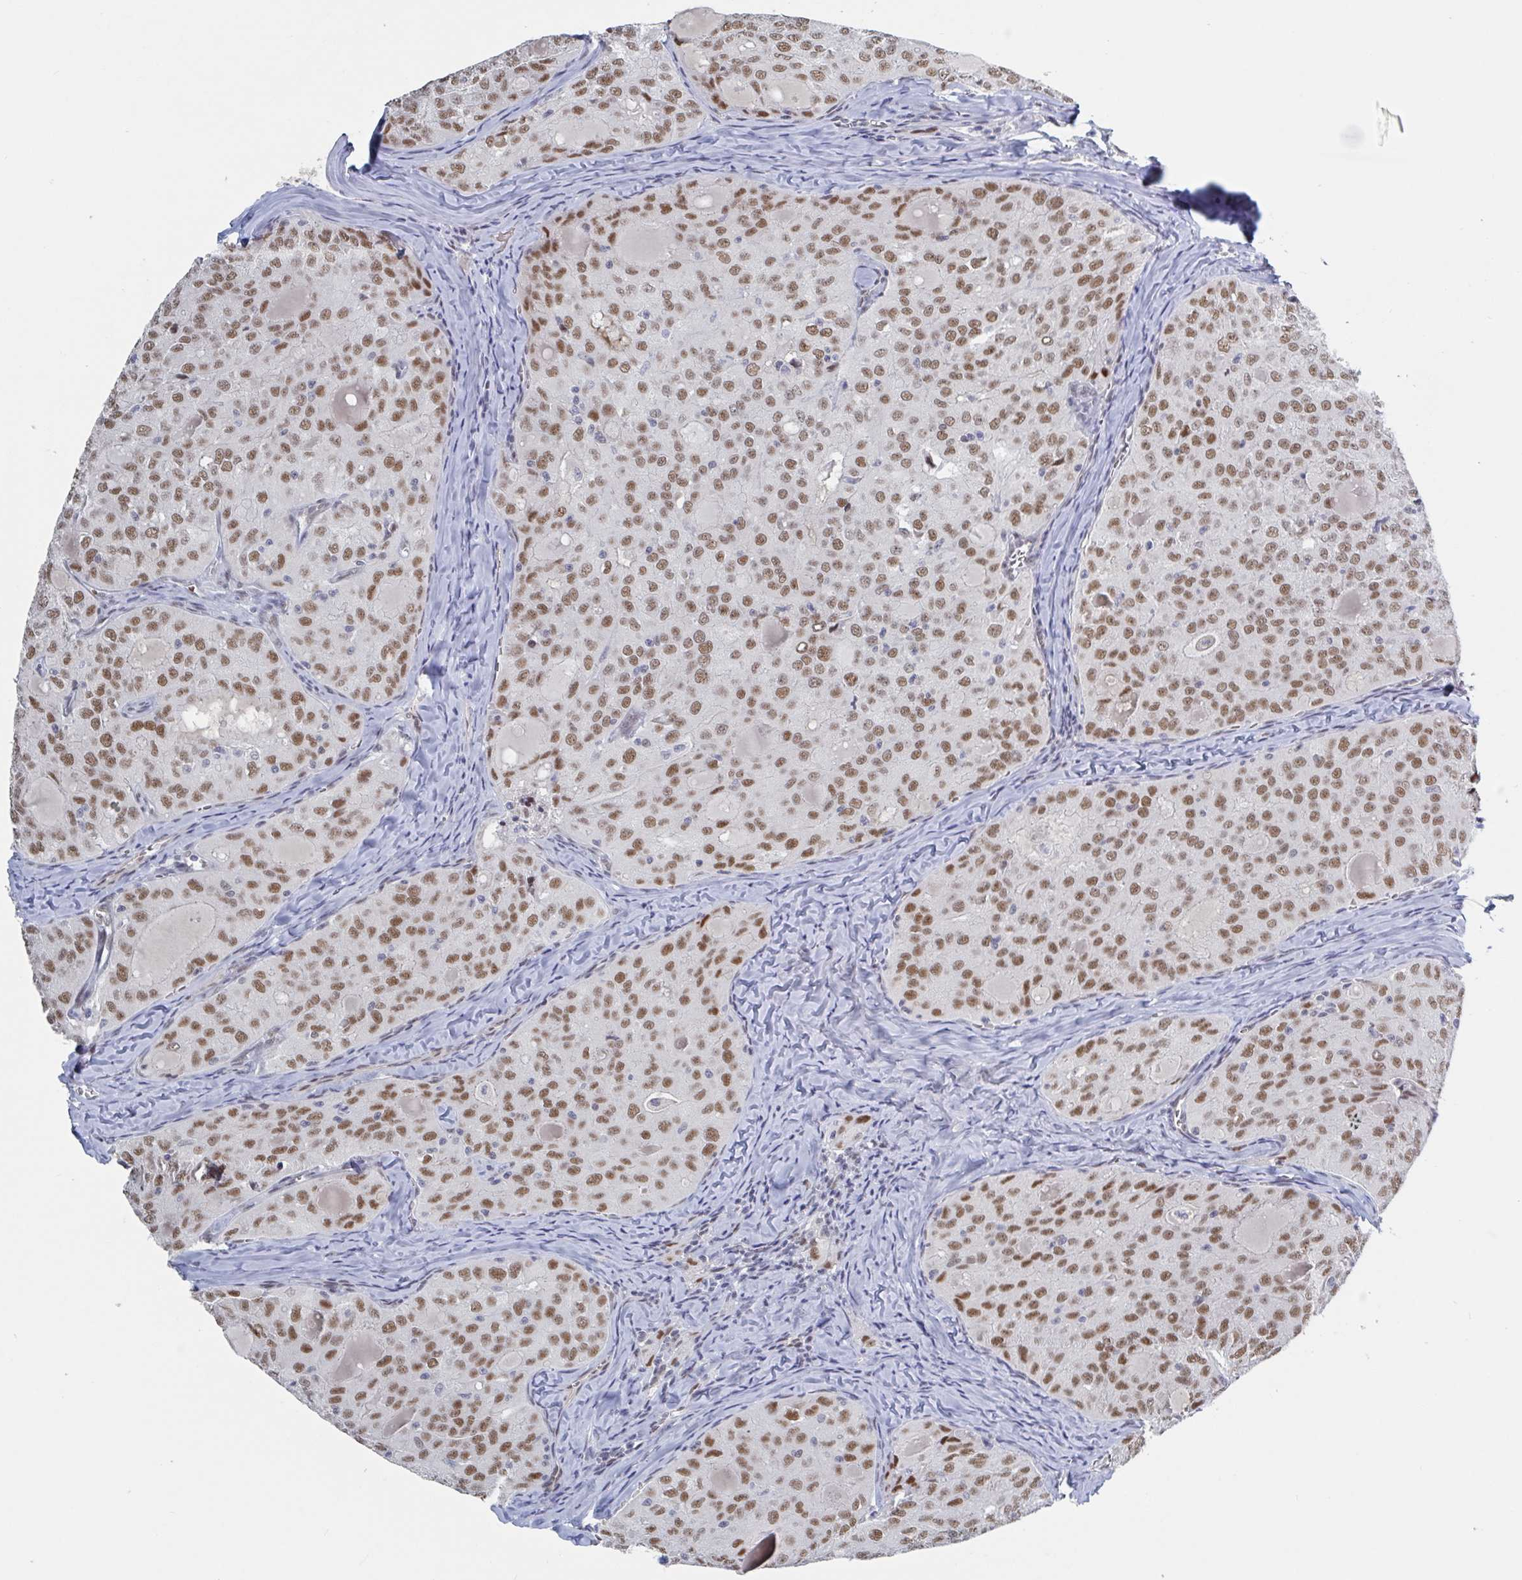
{"staining": {"intensity": "moderate", "quantity": ">75%", "location": "nuclear"}, "tissue": "thyroid cancer", "cell_type": "Tumor cells", "image_type": "cancer", "snomed": [{"axis": "morphology", "description": "Follicular adenoma carcinoma, NOS"}, {"axis": "topography", "description": "Thyroid gland"}], "caption": "Human thyroid cancer stained for a protein (brown) demonstrates moderate nuclear positive expression in about >75% of tumor cells.", "gene": "BCL7B", "patient": {"sex": "male", "age": 75}}